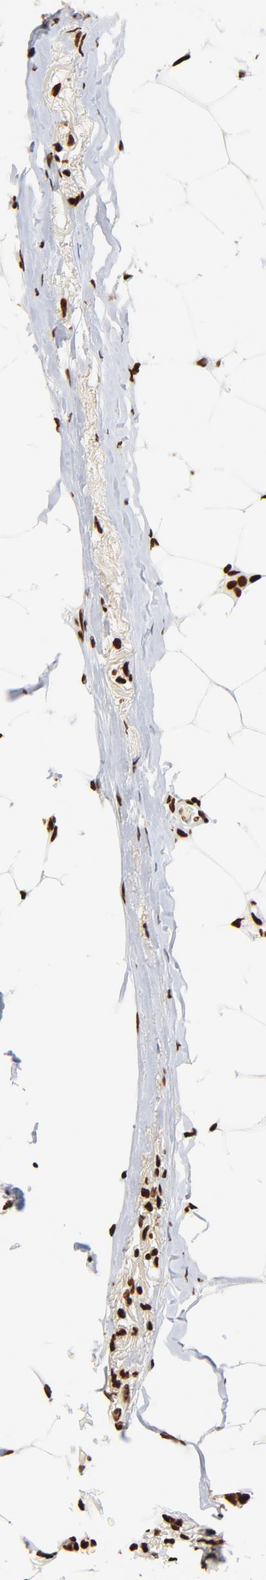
{"staining": {"intensity": "strong", "quantity": ">75%", "location": "nuclear"}, "tissue": "breast cancer", "cell_type": "Tumor cells", "image_type": "cancer", "snomed": [{"axis": "morphology", "description": "Lobular carcinoma"}, {"axis": "topography", "description": "Breast"}], "caption": "Immunohistochemical staining of breast cancer exhibits strong nuclear protein expression in about >75% of tumor cells.", "gene": "XRCC6", "patient": {"sex": "female", "age": 55}}